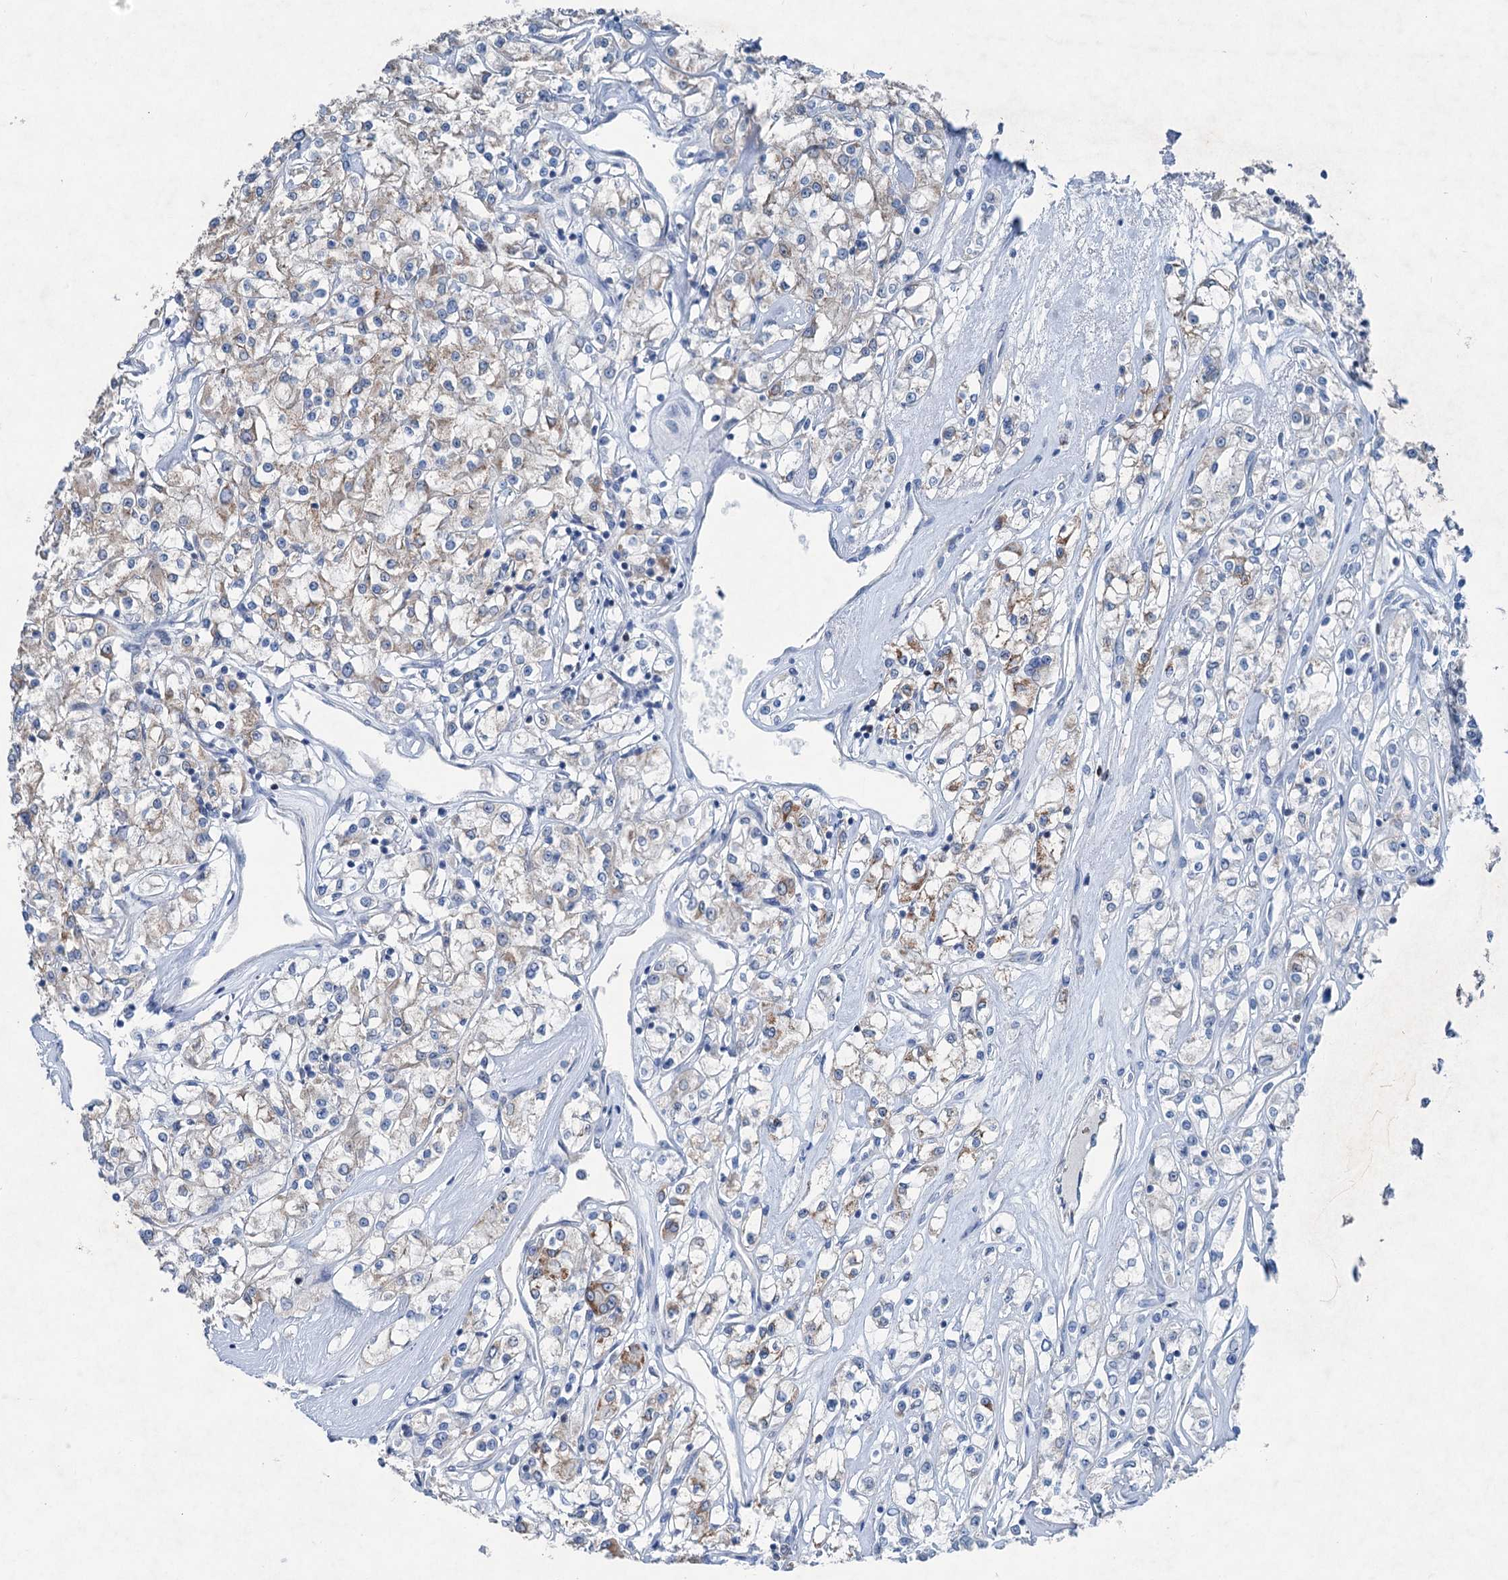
{"staining": {"intensity": "moderate", "quantity": "<25%", "location": "cytoplasmic/membranous"}, "tissue": "renal cancer", "cell_type": "Tumor cells", "image_type": "cancer", "snomed": [{"axis": "morphology", "description": "Adenocarcinoma, NOS"}, {"axis": "topography", "description": "Kidney"}], "caption": "This is a micrograph of IHC staining of renal cancer, which shows moderate staining in the cytoplasmic/membranous of tumor cells.", "gene": "ELP4", "patient": {"sex": "female", "age": 59}}